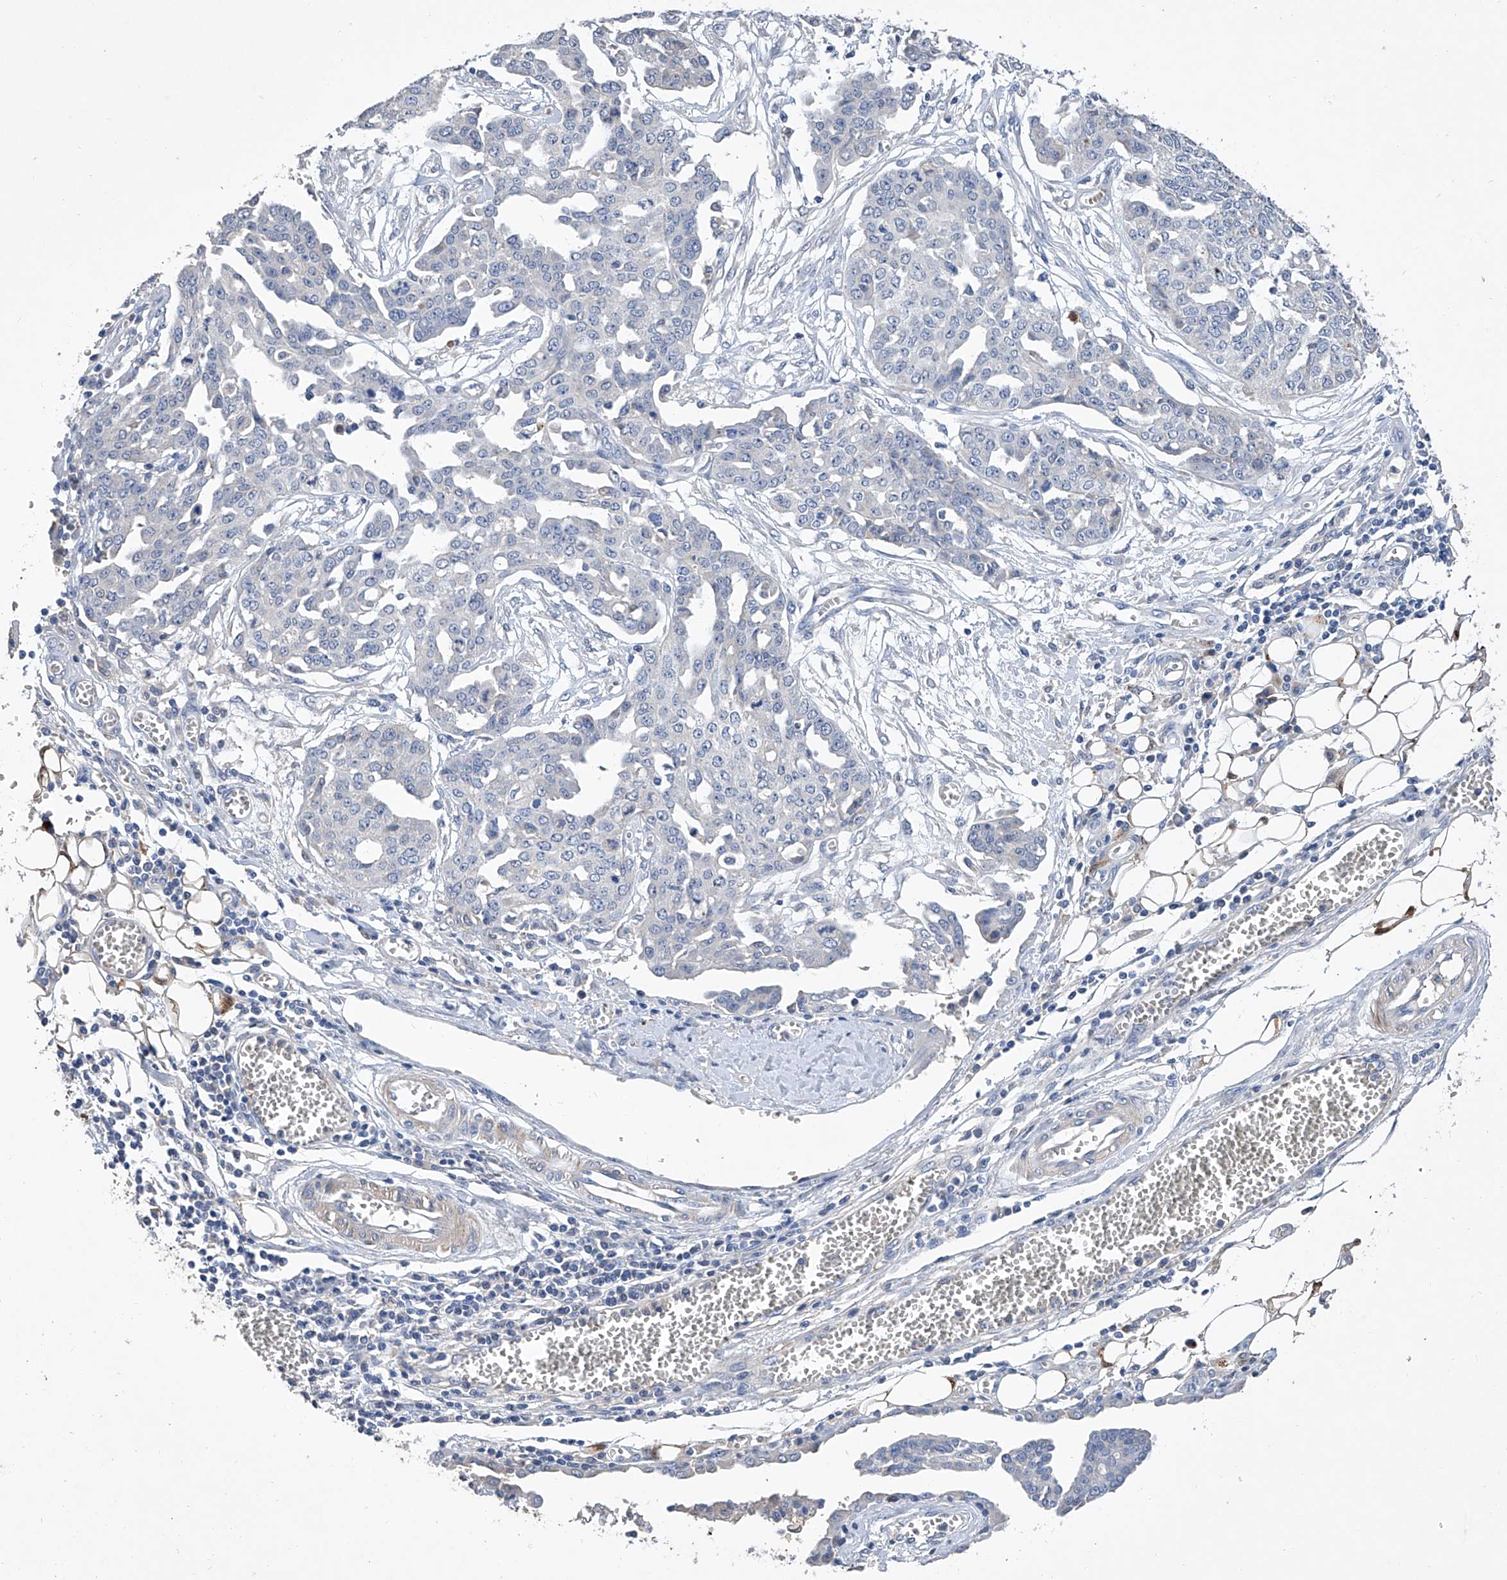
{"staining": {"intensity": "negative", "quantity": "none", "location": "none"}, "tissue": "ovarian cancer", "cell_type": "Tumor cells", "image_type": "cancer", "snomed": [{"axis": "morphology", "description": "Cystadenocarcinoma, serous, NOS"}, {"axis": "topography", "description": "Soft tissue"}, {"axis": "topography", "description": "Ovary"}], "caption": "Immunohistochemistry (IHC) image of ovarian cancer (serous cystadenocarcinoma) stained for a protein (brown), which demonstrates no expression in tumor cells.", "gene": "GPT", "patient": {"sex": "female", "age": 57}}